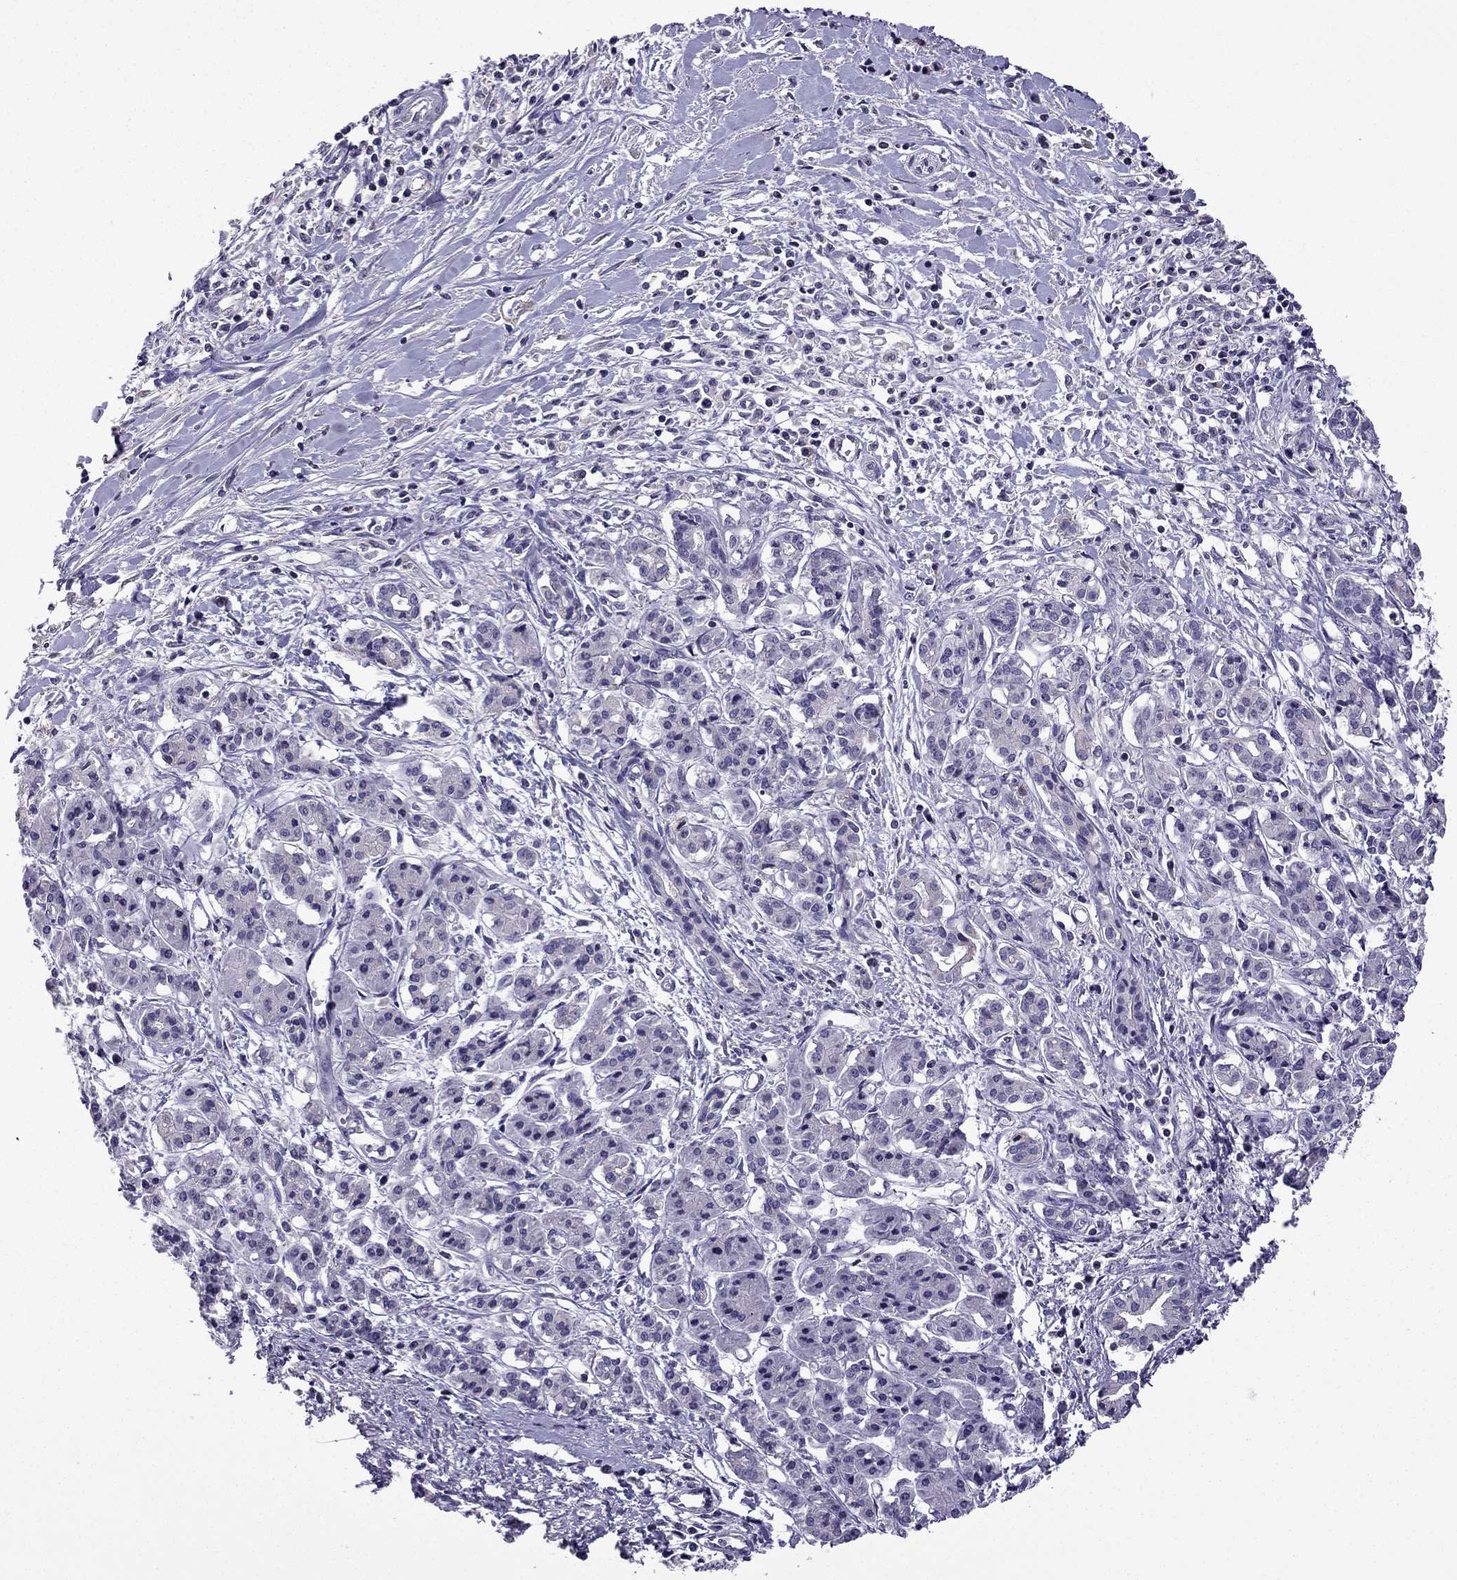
{"staining": {"intensity": "negative", "quantity": "none", "location": "none"}, "tissue": "pancreatic cancer", "cell_type": "Tumor cells", "image_type": "cancer", "snomed": [{"axis": "morphology", "description": "Adenocarcinoma, NOS"}, {"axis": "topography", "description": "Pancreas"}], "caption": "Tumor cells are negative for brown protein staining in pancreatic cancer (adenocarcinoma).", "gene": "TTN", "patient": {"sex": "male", "age": 48}}